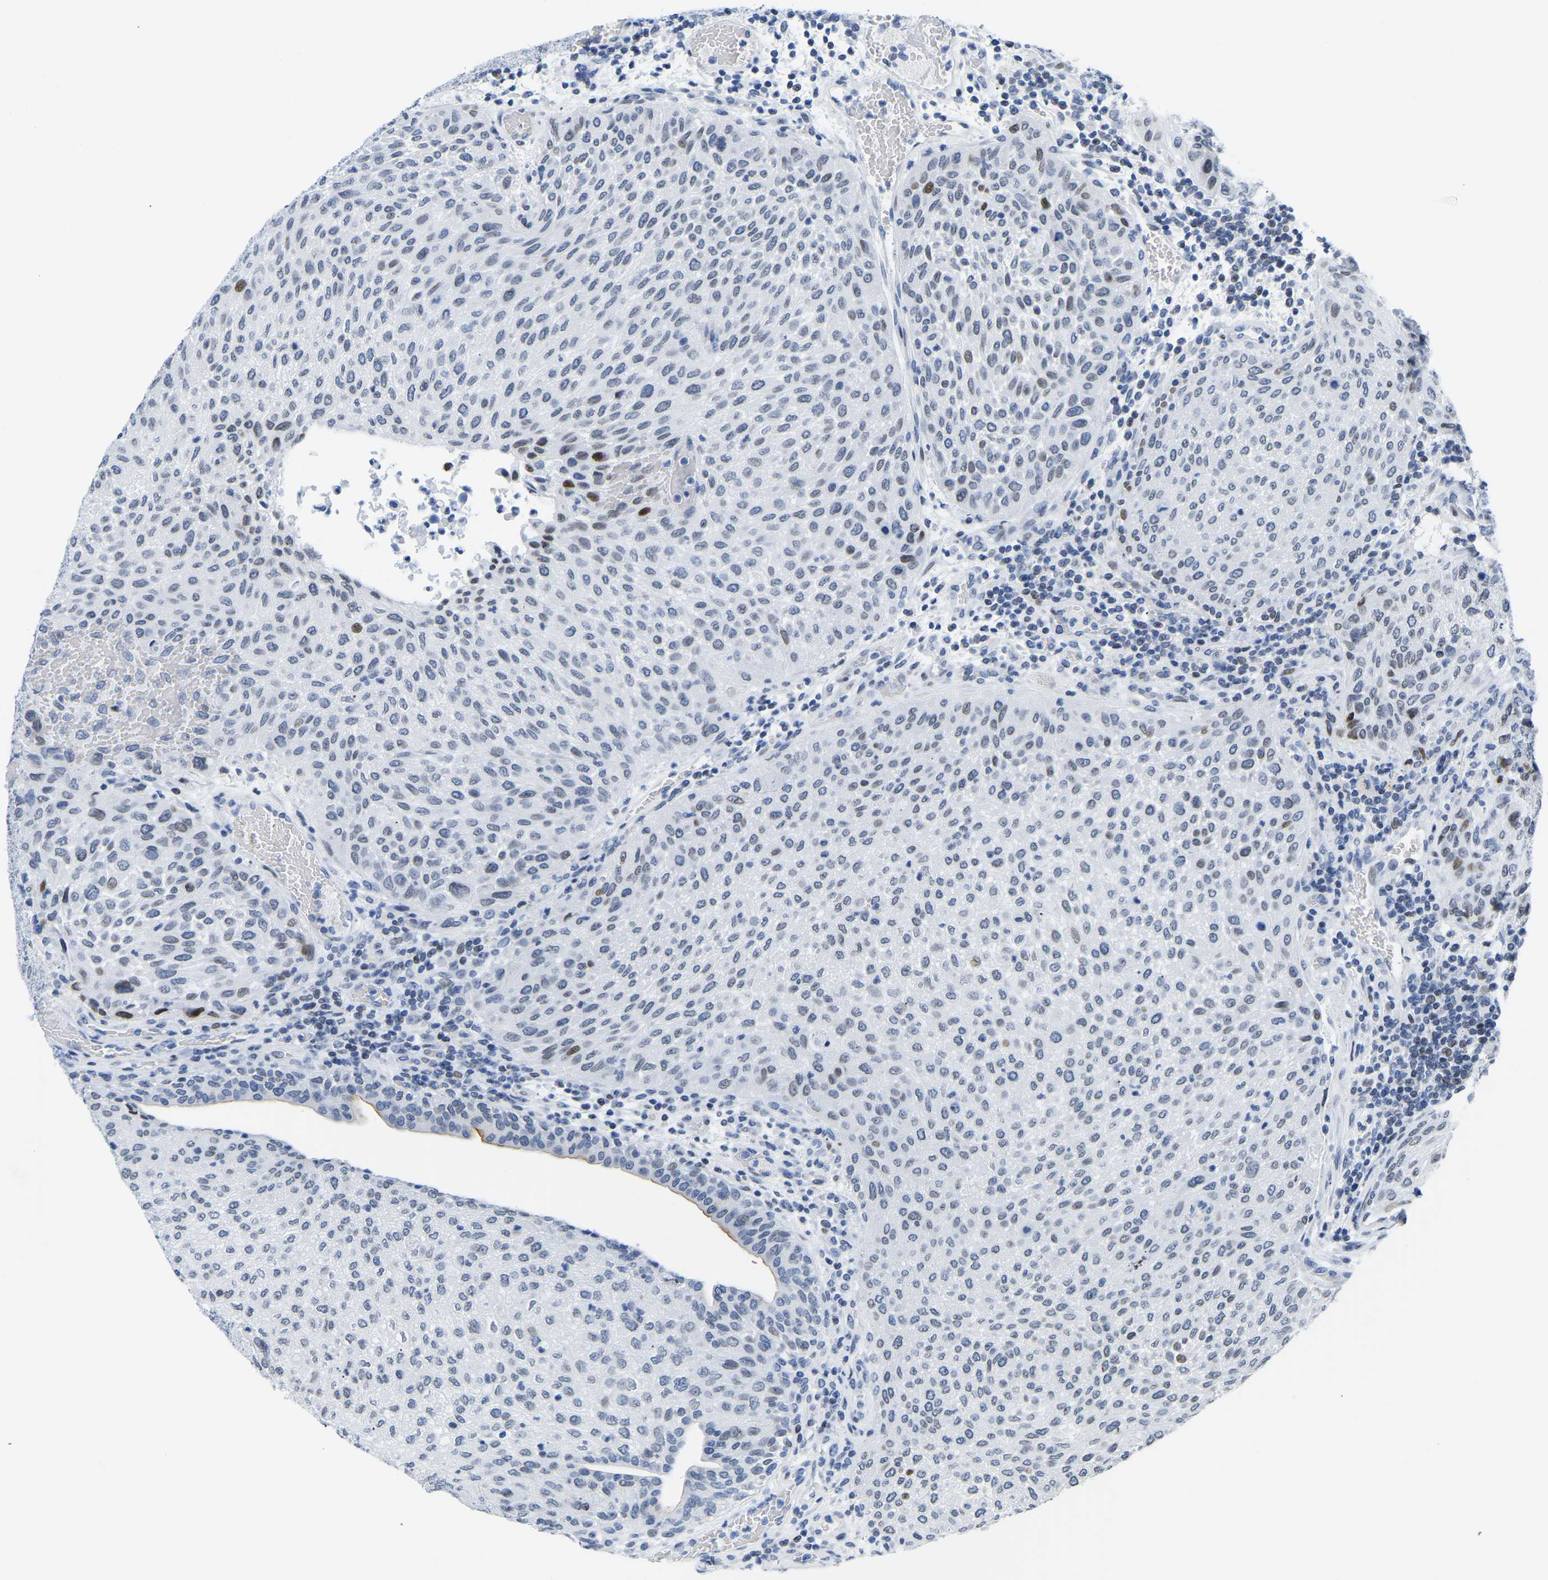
{"staining": {"intensity": "moderate", "quantity": "<25%", "location": "nuclear"}, "tissue": "urothelial cancer", "cell_type": "Tumor cells", "image_type": "cancer", "snomed": [{"axis": "morphology", "description": "Urothelial carcinoma, Low grade"}, {"axis": "morphology", "description": "Urothelial carcinoma, High grade"}, {"axis": "topography", "description": "Urinary bladder"}], "caption": "The immunohistochemical stain highlights moderate nuclear positivity in tumor cells of urothelial carcinoma (high-grade) tissue.", "gene": "UPK3A", "patient": {"sex": "male", "age": 35}}